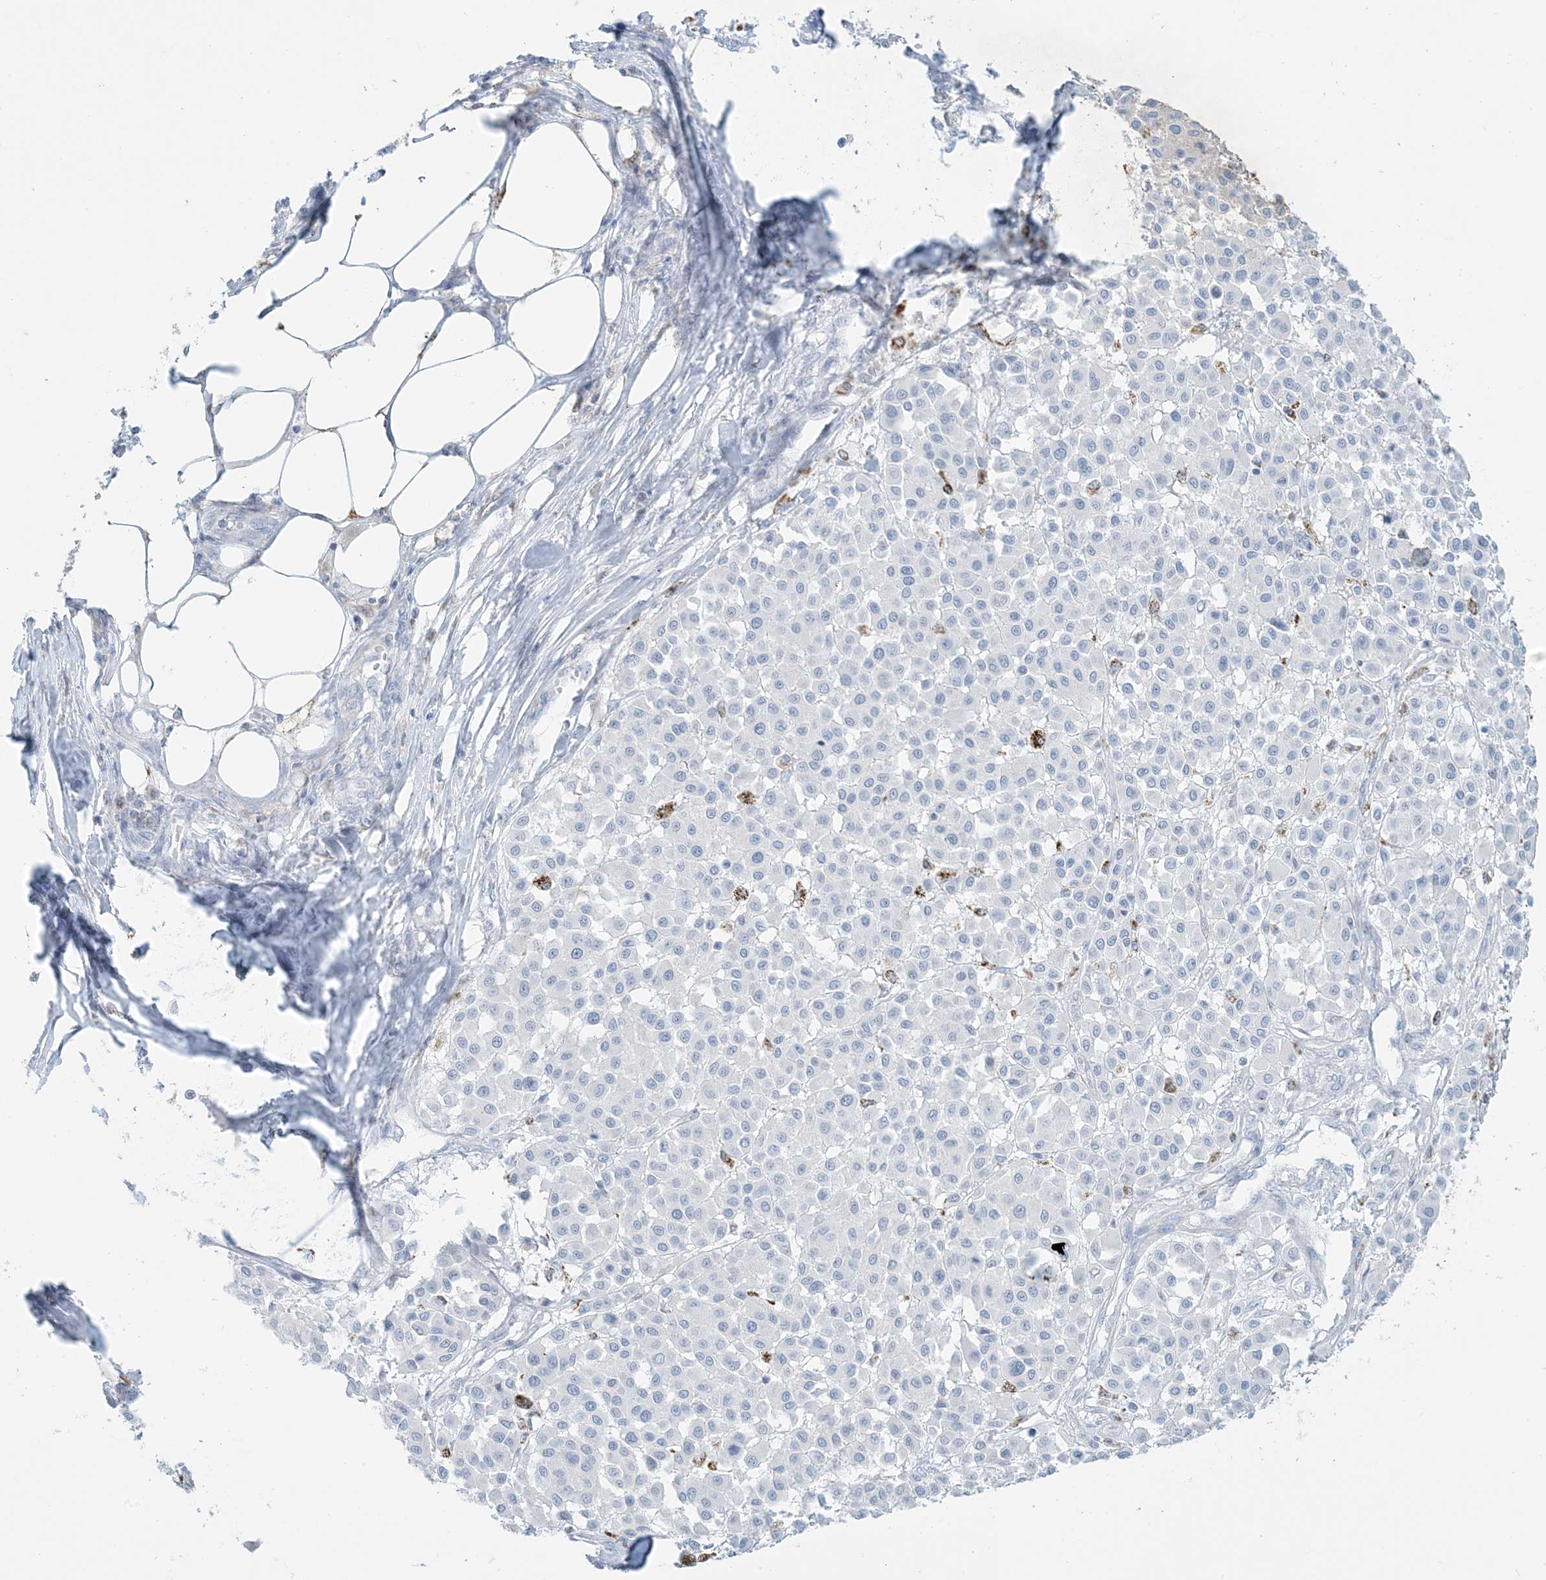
{"staining": {"intensity": "negative", "quantity": "none", "location": "none"}, "tissue": "melanoma", "cell_type": "Tumor cells", "image_type": "cancer", "snomed": [{"axis": "morphology", "description": "Malignant melanoma, Metastatic site"}, {"axis": "topography", "description": "Soft tissue"}], "caption": "Immunohistochemical staining of human melanoma reveals no significant positivity in tumor cells.", "gene": "ZDHHC4", "patient": {"sex": "male", "age": 41}}